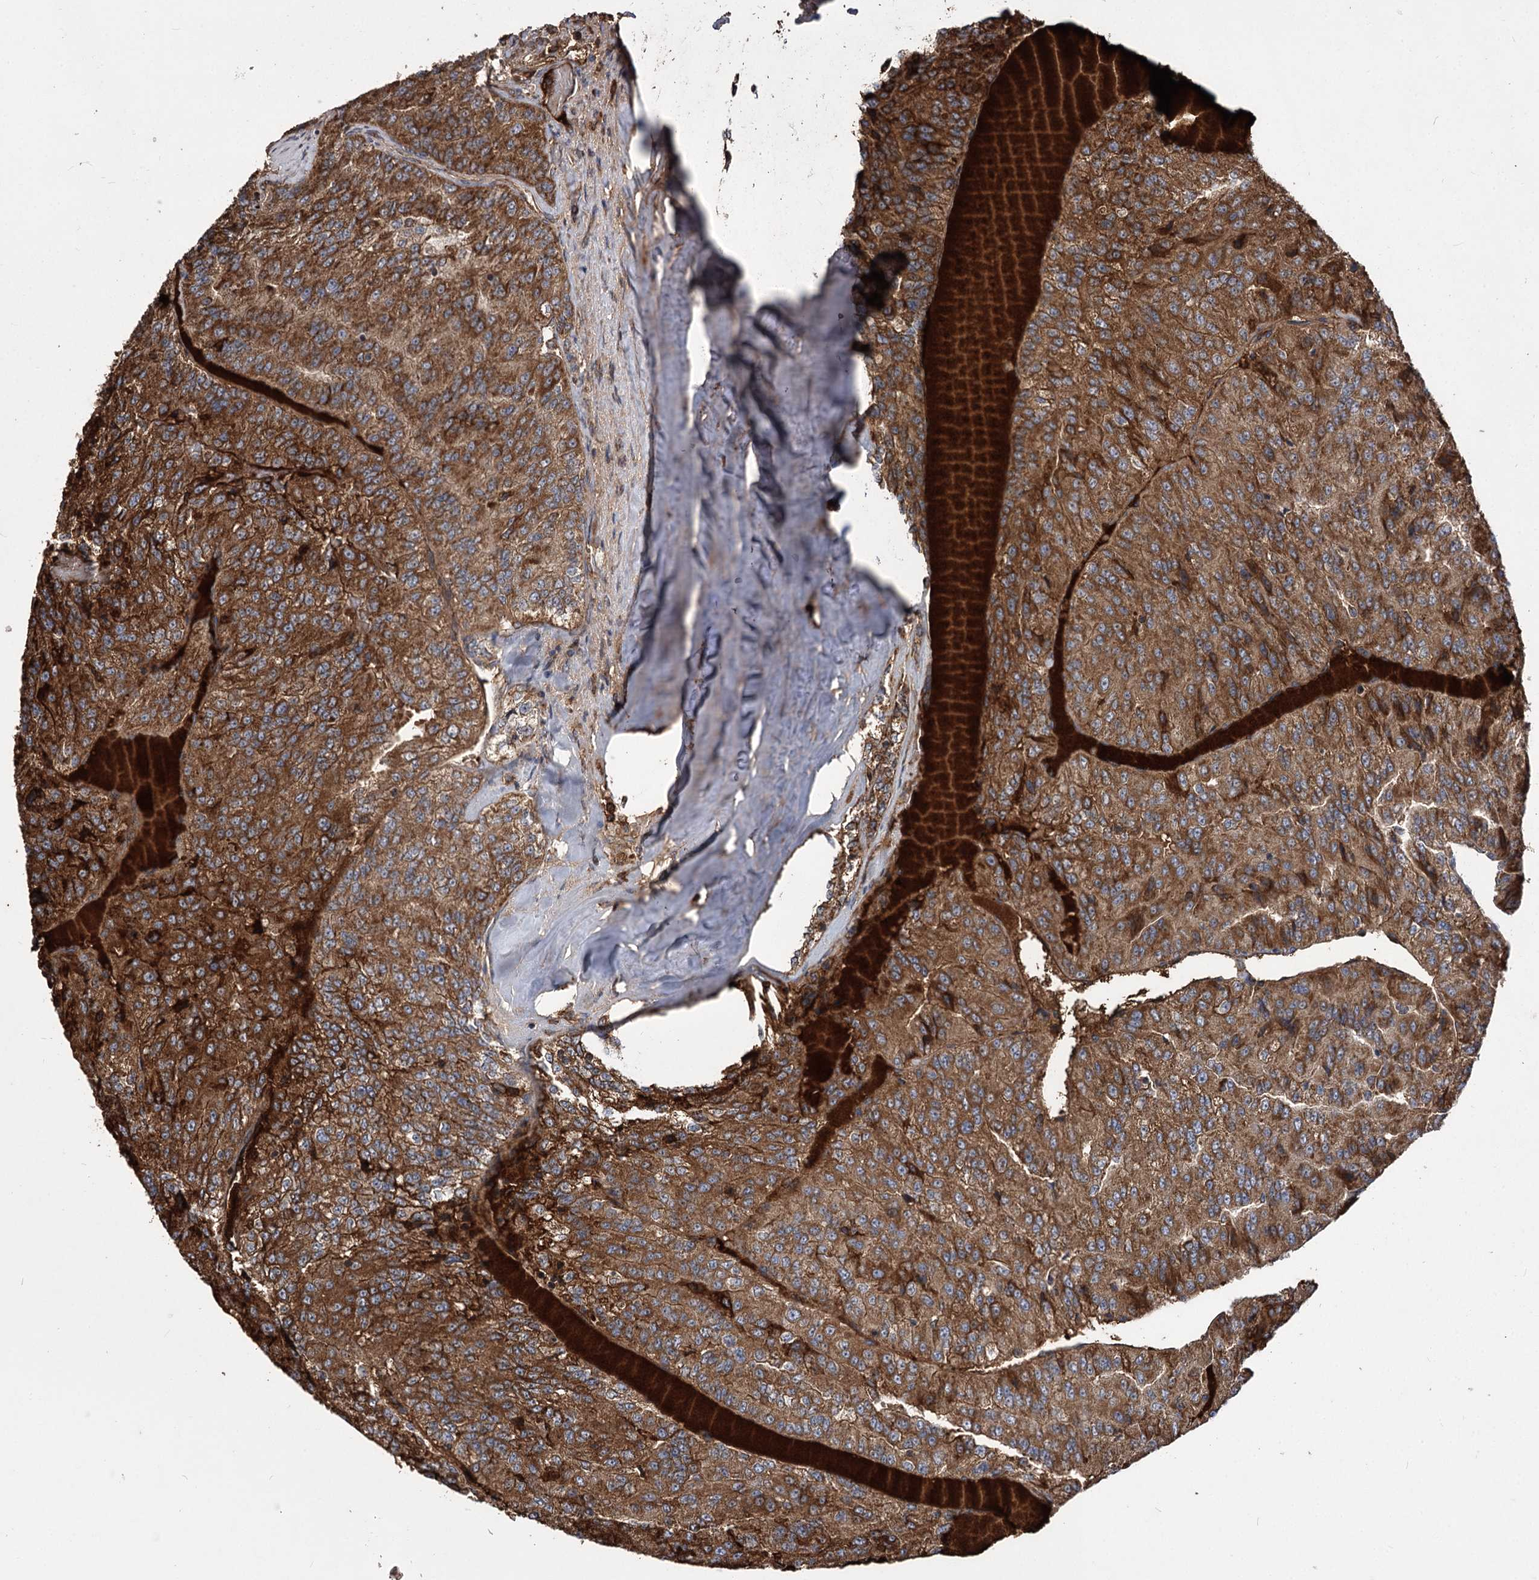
{"staining": {"intensity": "strong", "quantity": ">75%", "location": "cytoplasmic/membranous"}, "tissue": "renal cancer", "cell_type": "Tumor cells", "image_type": "cancer", "snomed": [{"axis": "morphology", "description": "Adenocarcinoma, NOS"}, {"axis": "topography", "description": "Kidney"}], "caption": "A photomicrograph showing strong cytoplasmic/membranous positivity in approximately >75% of tumor cells in renal cancer, as visualized by brown immunohistochemical staining.", "gene": "RASSF3", "patient": {"sex": "female", "age": 63}}